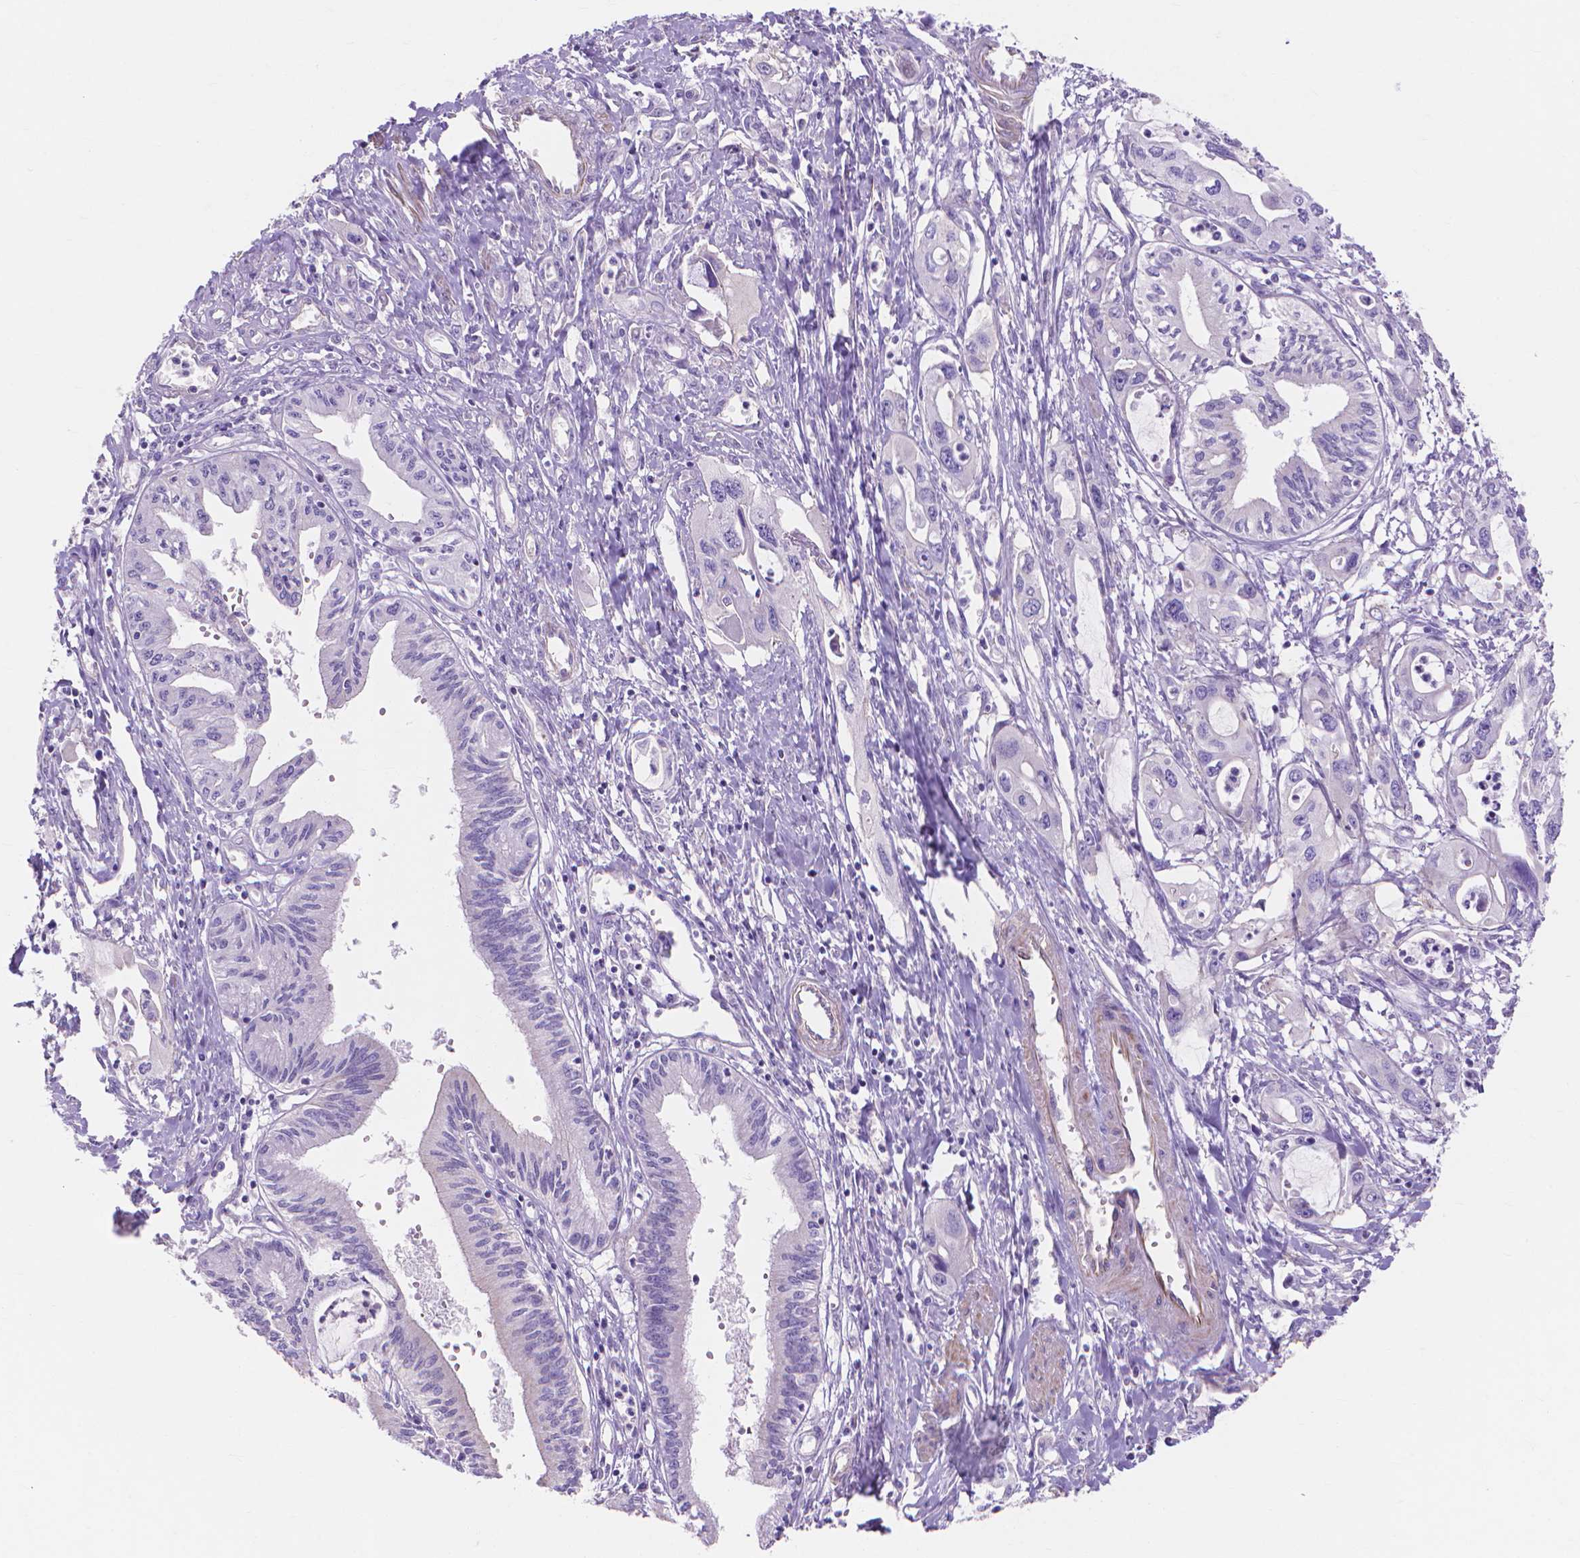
{"staining": {"intensity": "negative", "quantity": "none", "location": "none"}, "tissue": "pancreatic cancer", "cell_type": "Tumor cells", "image_type": "cancer", "snomed": [{"axis": "morphology", "description": "Adenocarcinoma, NOS"}, {"axis": "topography", "description": "Pancreas"}], "caption": "Tumor cells are negative for brown protein staining in pancreatic cancer.", "gene": "MBLAC1", "patient": {"sex": "male", "age": 60}}